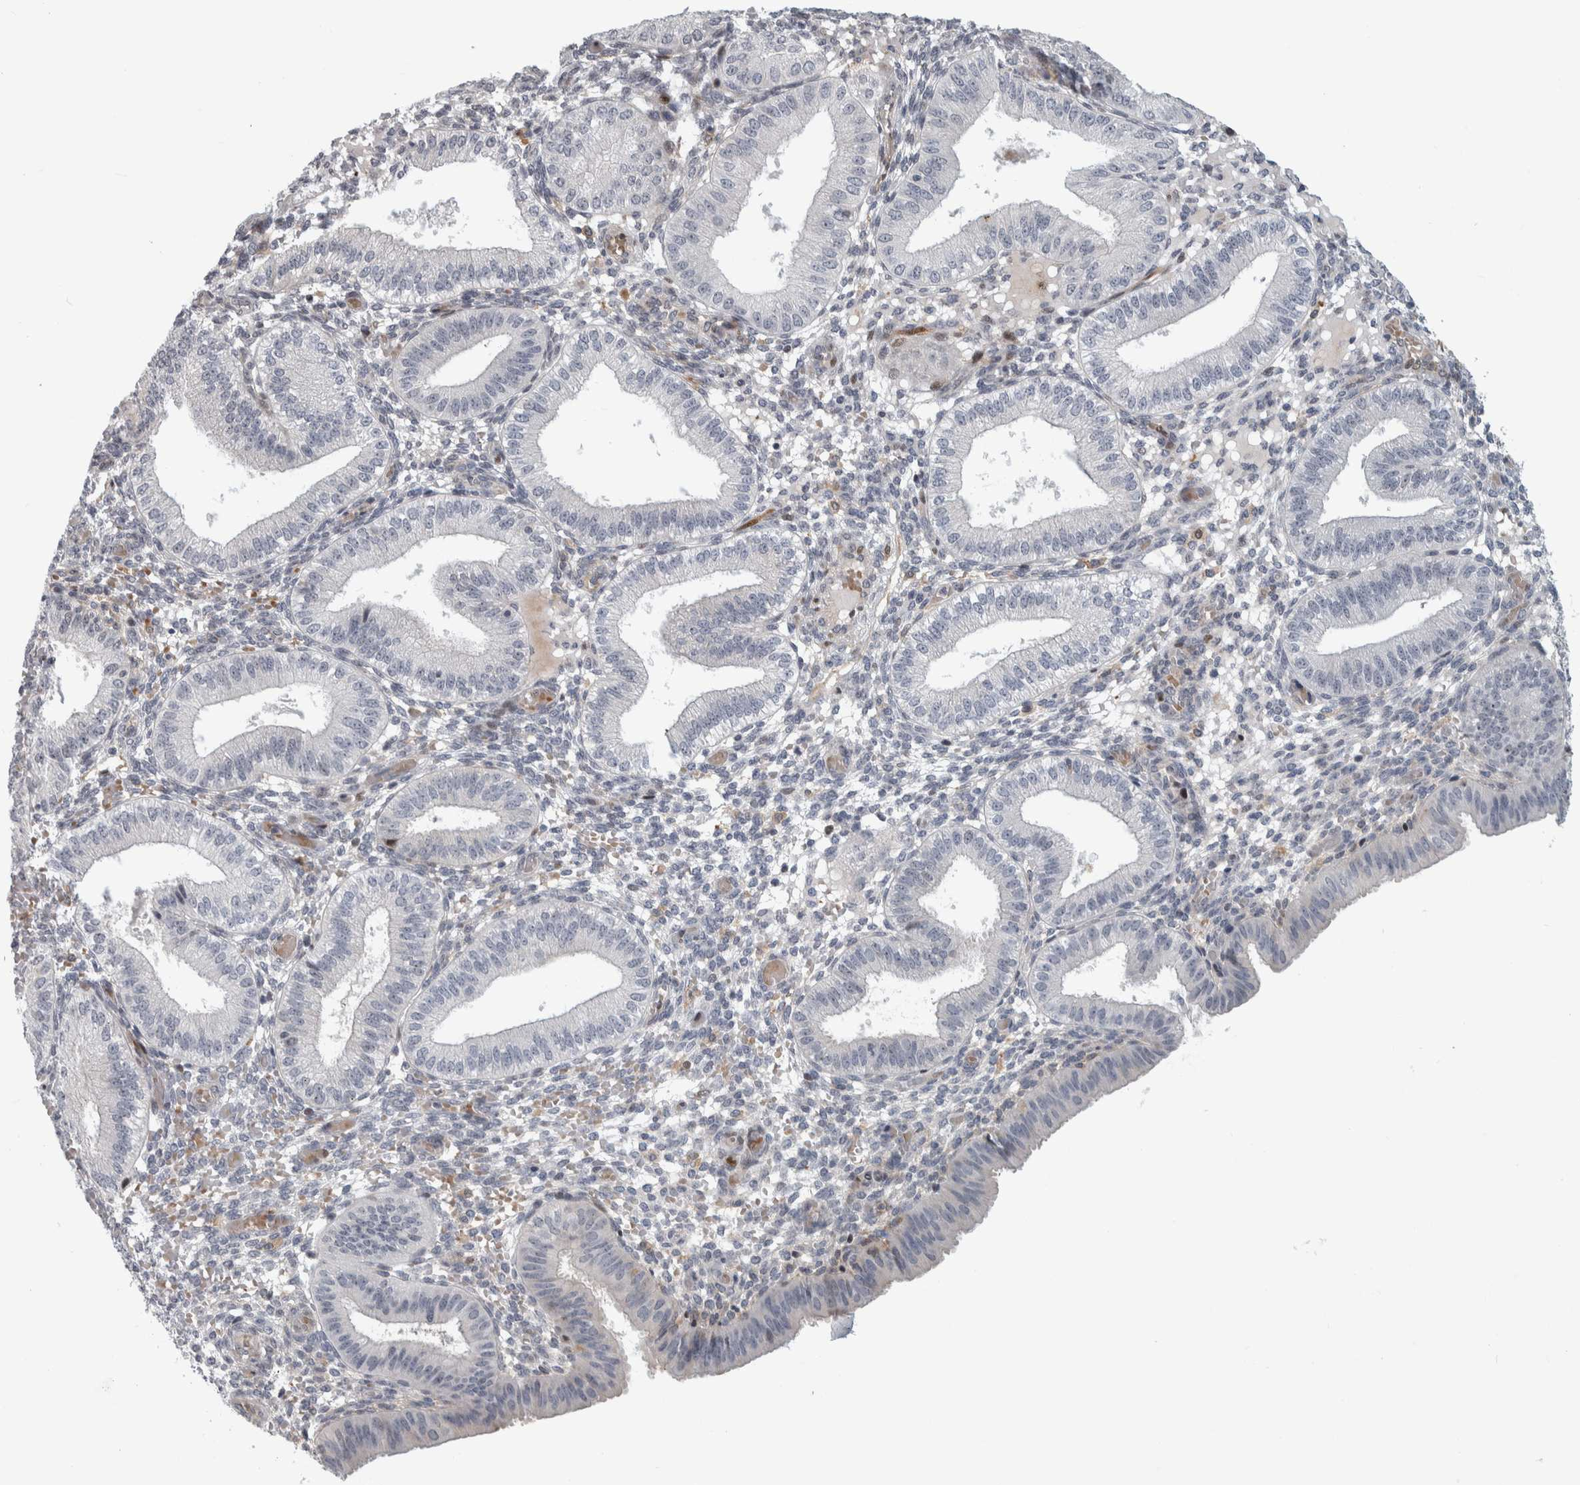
{"staining": {"intensity": "moderate", "quantity": "<25%", "location": "nuclear"}, "tissue": "endometrium", "cell_type": "Cells in endometrial stroma", "image_type": "normal", "snomed": [{"axis": "morphology", "description": "Normal tissue, NOS"}, {"axis": "topography", "description": "Endometrium"}], "caption": "This is an image of immunohistochemistry (IHC) staining of normal endometrium, which shows moderate expression in the nuclear of cells in endometrial stroma.", "gene": "MSL1", "patient": {"sex": "female", "age": 39}}